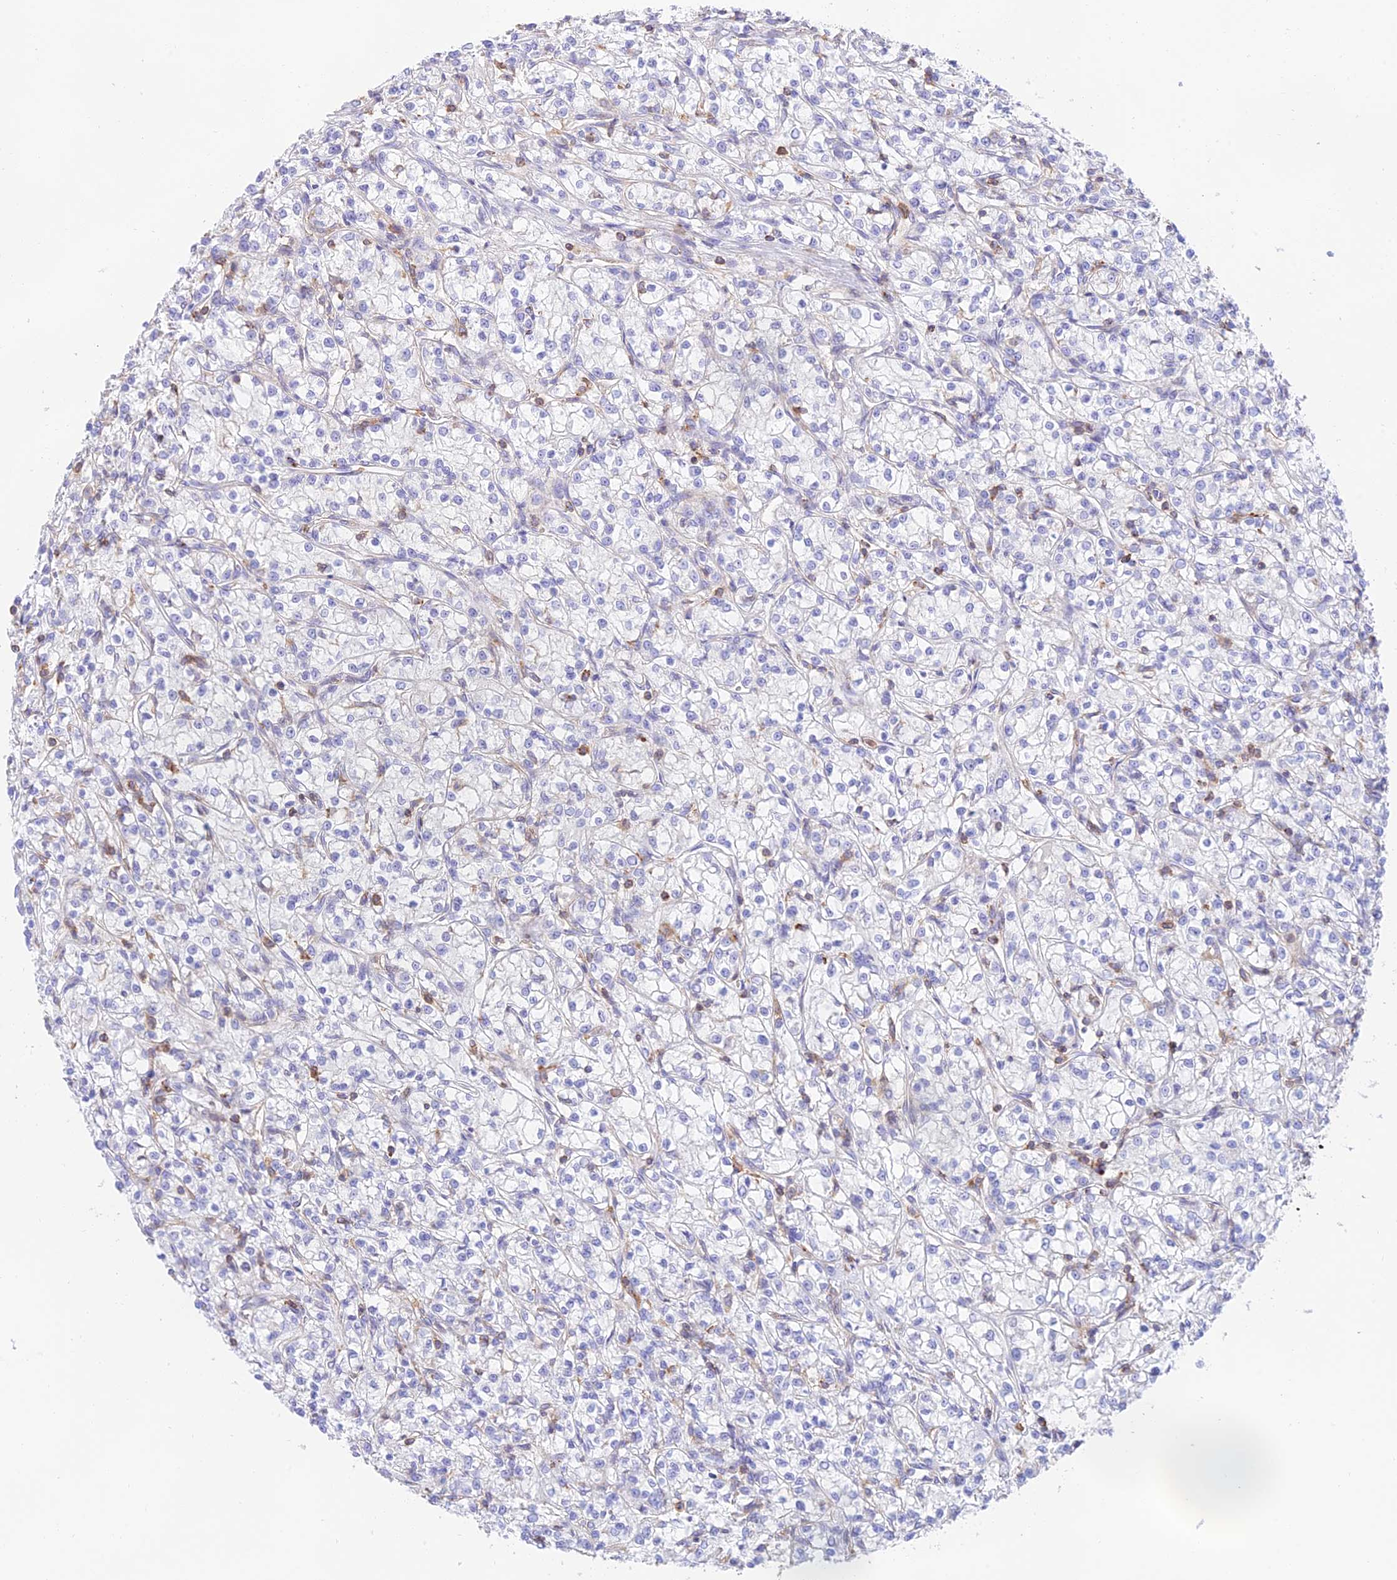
{"staining": {"intensity": "negative", "quantity": "none", "location": "none"}, "tissue": "renal cancer", "cell_type": "Tumor cells", "image_type": "cancer", "snomed": [{"axis": "morphology", "description": "Adenocarcinoma, NOS"}, {"axis": "topography", "description": "Kidney"}], "caption": "Tumor cells are negative for brown protein staining in renal cancer. (DAB (3,3'-diaminobenzidine) immunohistochemistry visualized using brightfield microscopy, high magnification).", "gene": "DENND1C", "patient": {"sex": "female", "age": 59}}